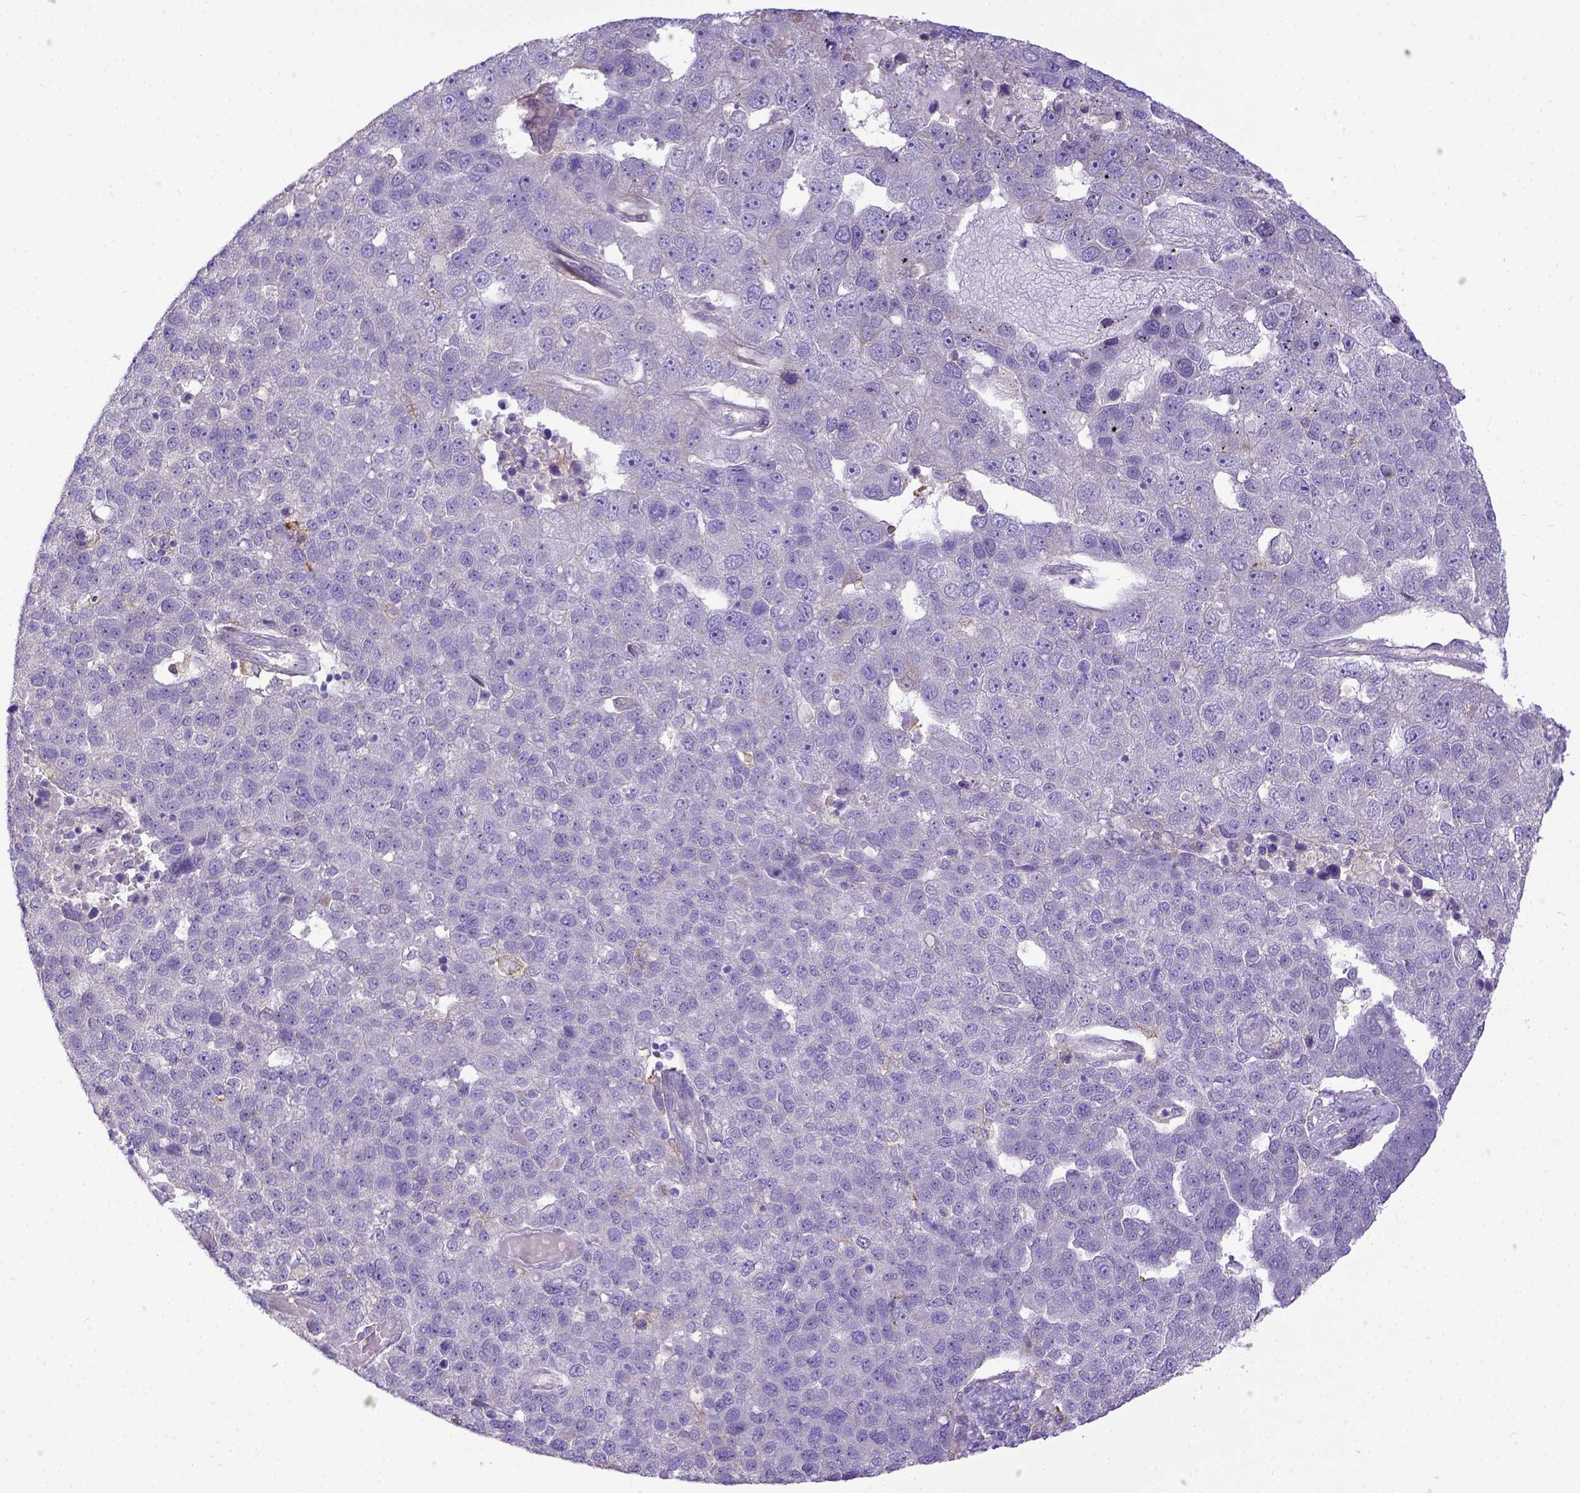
{"staining": {"intensity": "negative", "quantity": "none", "location": "none"}, "tissue": "pancreatic cancer", "cell_type": "Tumor cells", "image_type": "cancer", "snomed": [{"axis": "morphology", "description": "Adenocarcinoma, NOS"}, {"axis": "topography", "description": "Pancreas"}], "caption": "Immunohistochemistry of human pancreatic adenocarcinoma shows no staining in tumor cells. Nuclei are stained in blue.", "gene": "CD40", "patient": {"sex": "female", "age": 61}}